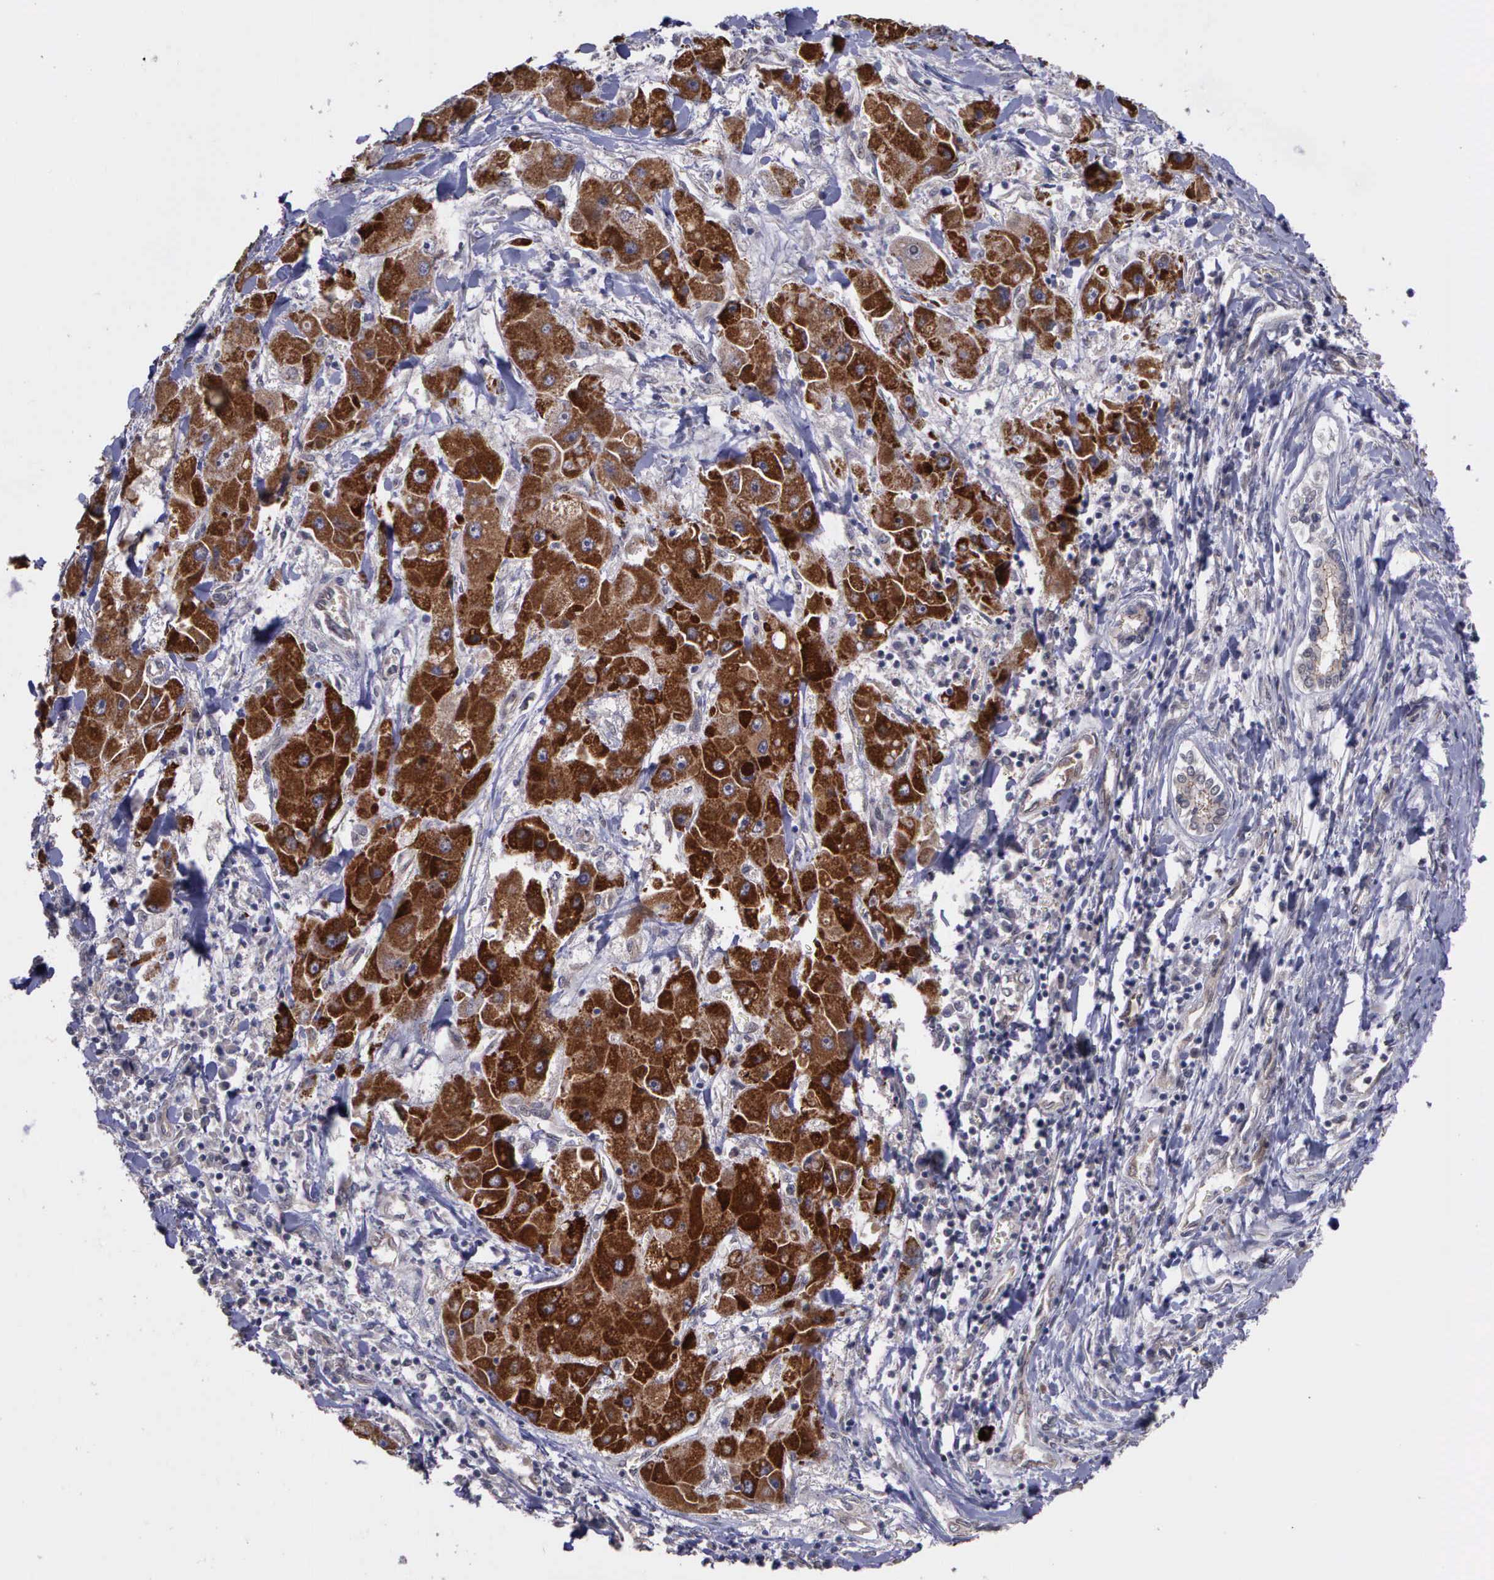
{"staining": {"intensity": "moderate", "quantity": ">75%", "location": "cytoplasmic/membranous"}, "tissue": "liver cancer", "cell_type": "Tumor cells", "image_type": "cancer", "snomed": [{"axis": "morphology", "description": "Carcinoma, Hepatocellular, NOS"}, {"axis": "topography", "description": "Liver"}], "caption": "IHC of human liver hepatocellular carcinoma reveals medium levels of moderate cytoplasmic/membranous staining in approximately >75% of tumor cells.", "gene": "MAP3K9", "patient": {"sex": "male", "age": 24}}